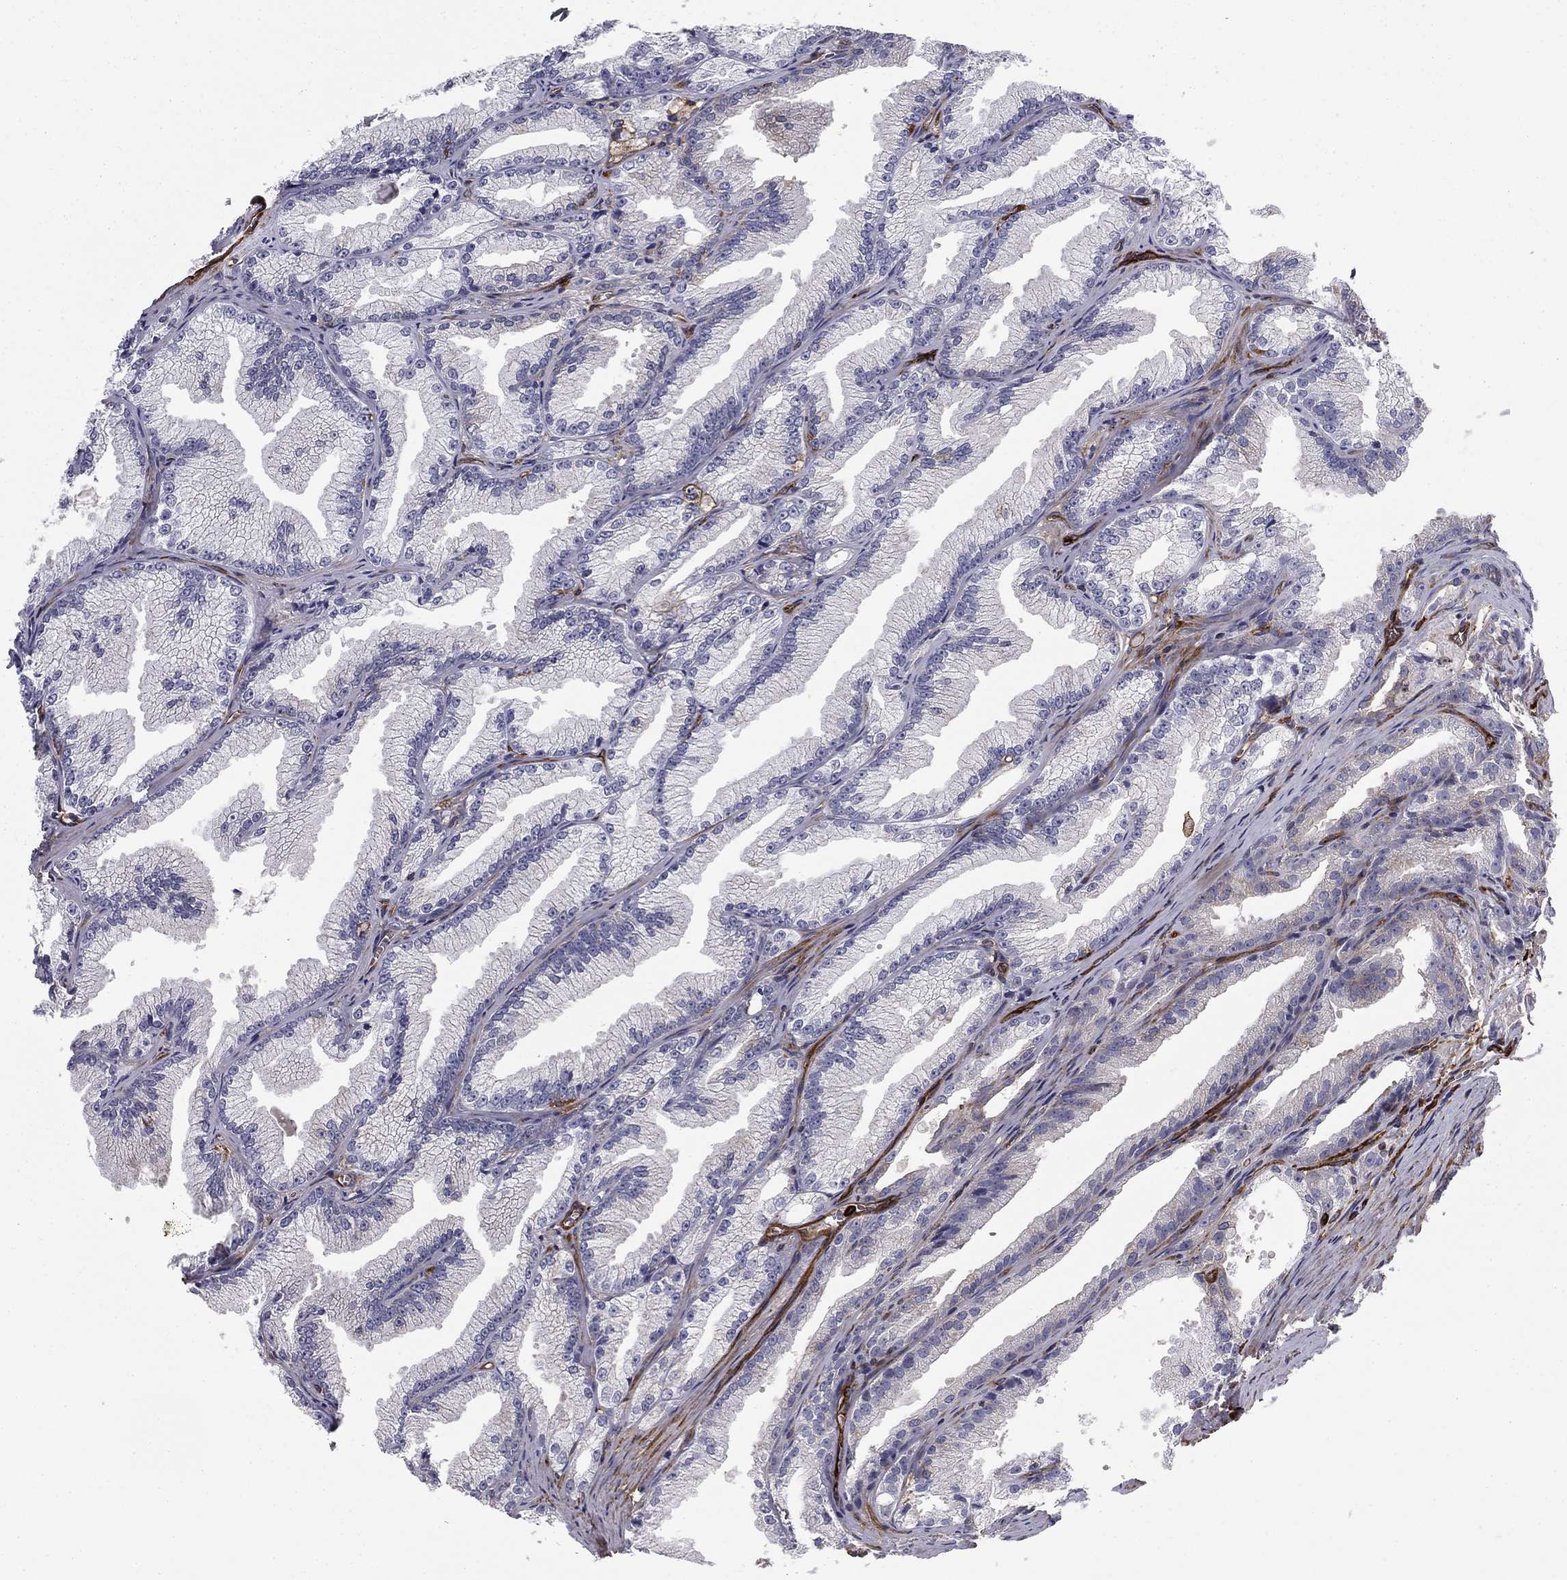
{"staining": {"intensity": "negative", "quantity": "none", "location": "none"}, "tissue": "prostate cancer", "cell_type": "Tumor cells", "image_type": "cancer", "snomed": [{"axis": "morphology", "description": "Adenocarcinoma, NOS"}, {"axis": "morphology", "description": "Adenocarcinoma, High grade"}, {"axis": "topography", "description": "Prostate"}], "caption": "An image of prostate adenocarcinoma stained for a protein displays no brown staining in tumor cells. (DAB IHC visualized using brightfield microscopy, high magnification).", "gene": "EHBP1L1", "patient": {"sex": "male", "age": 70}}